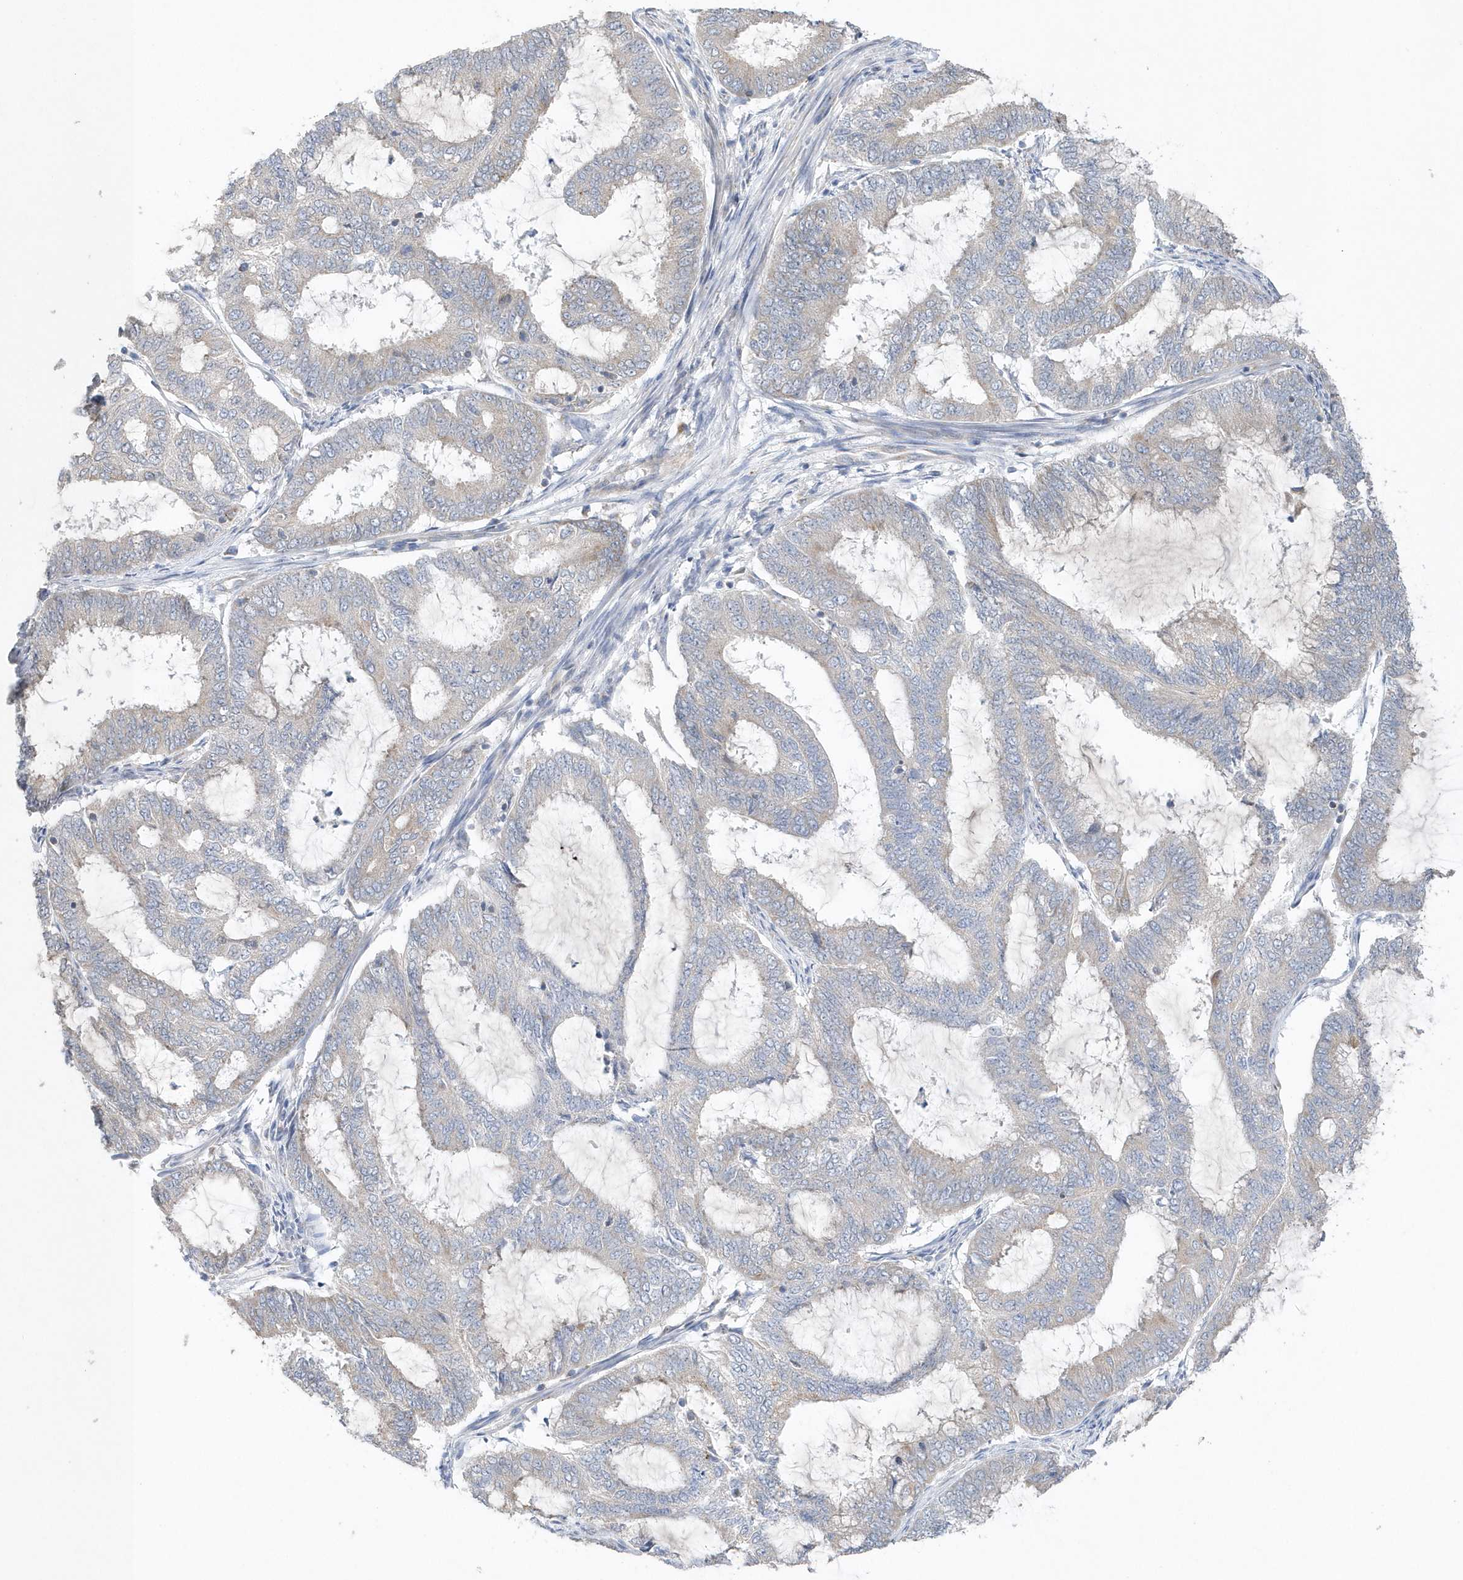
{"staining": {"intensity": "negative", "quantity": "none", "location": "none"}, "tissue": "endometrial cancer", "cell_type": "Tumor cells", "image_type": "cancer", "snomed": [{"axis": "morphology", "description": "Adenocarcinoma, NOS"}, {"axis": "topography", "description": "Endometrium"}], "caption": "Immunohistochemistry (IHC) photomicrograph of human endometrial adenocarcinoma stained for a protein (brown), which demonstrates no positivity in tumor cells.", "gene": "SPATA5", "patient": {"sex": "female", "age": 51}}